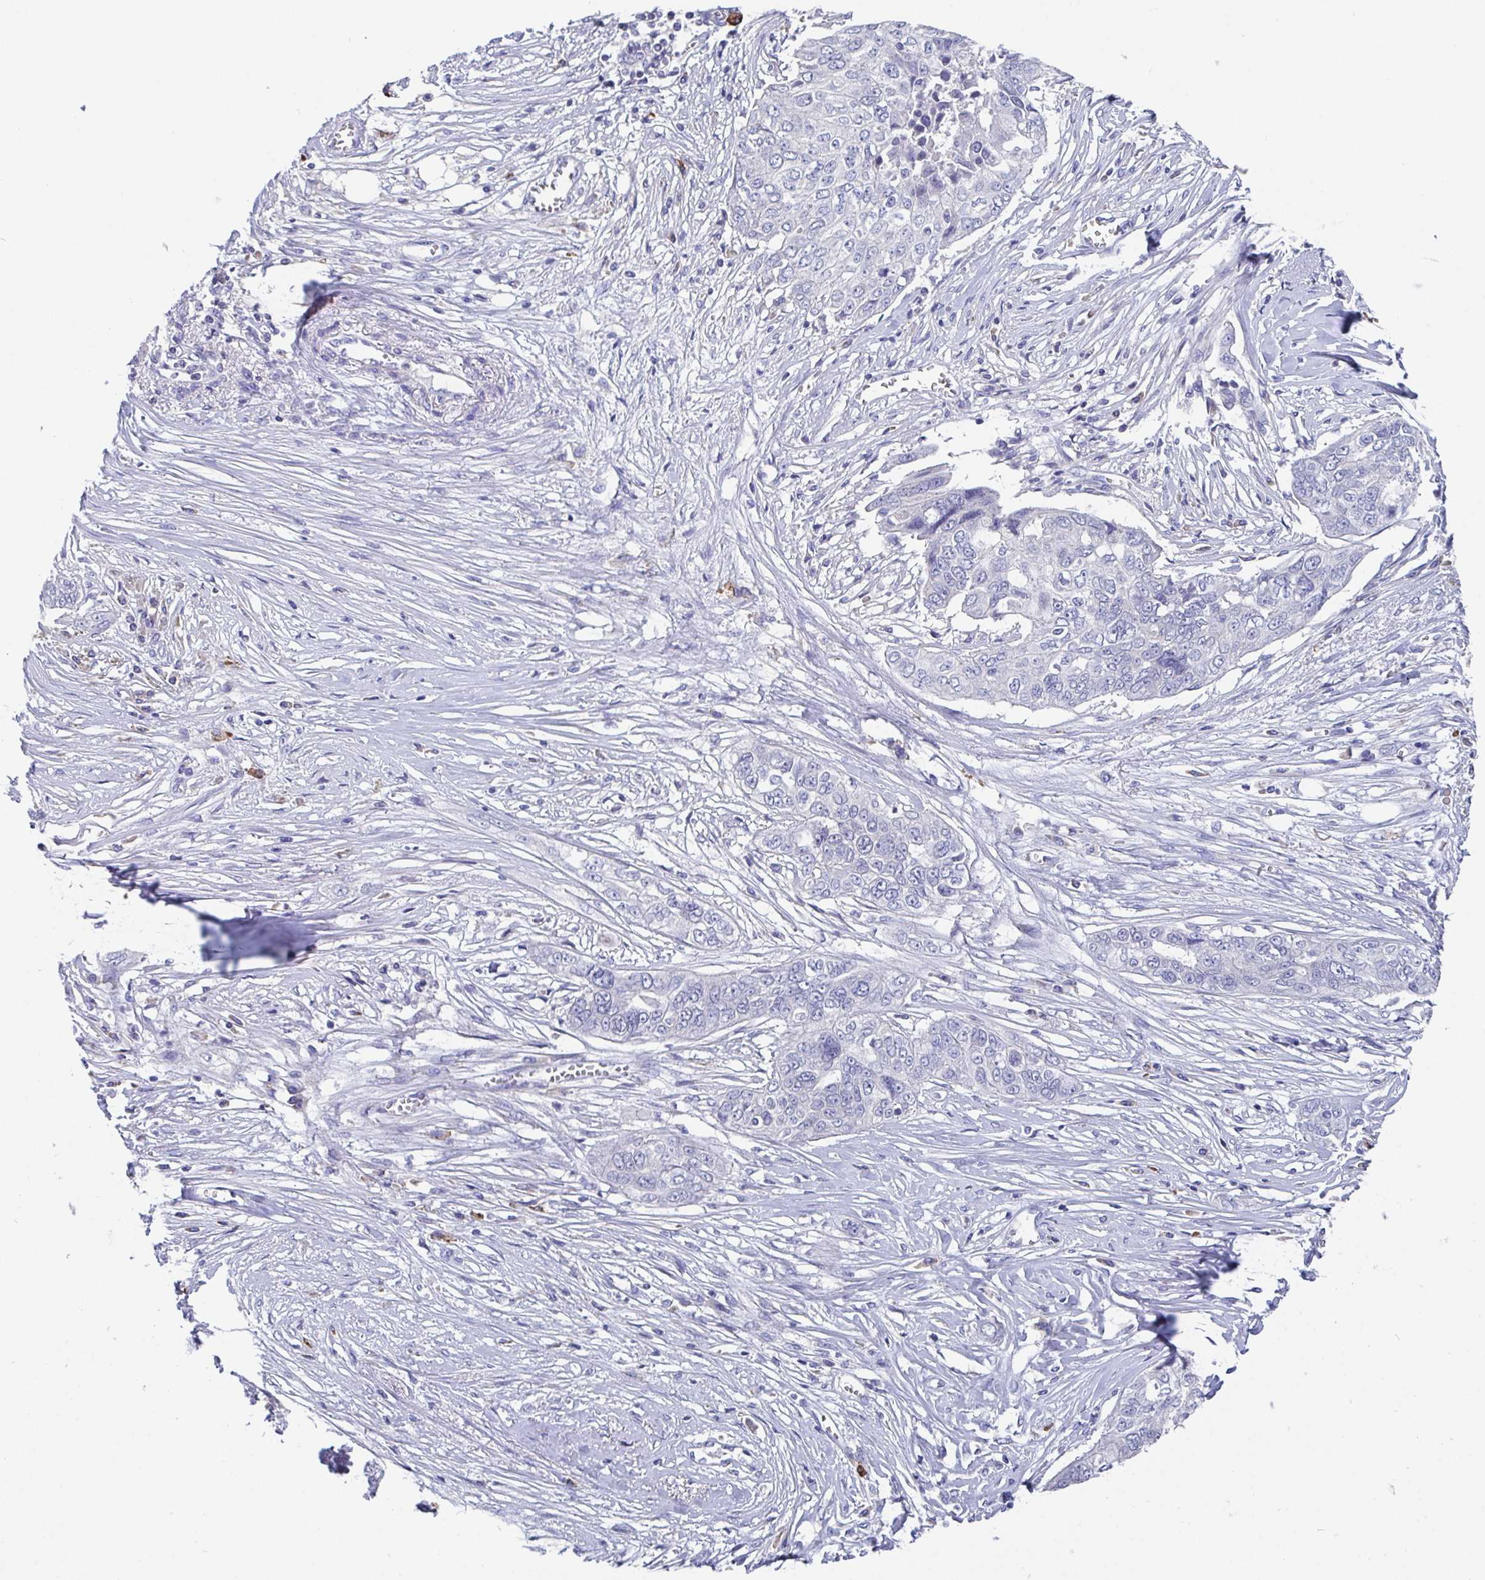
{"staining": {"intensity": "negative", "quantity": "none", "location": "none"}, "tissue": "ovarian cancer", "cell_type": "Tumor cells", "image_type": "cancer", "snomed": [{"axis": "morphology", "description": "Carcinoma, endometroid"}, {"axis": "topography", "description": "Ovary"}], "caption": "IHC photomicrograph of ovarian cancer stained for a protein (brown), which exhibits no positivity in tumor cells.", "gene": "LRRC58", "patient": {"sex": "female", "age": 70}}